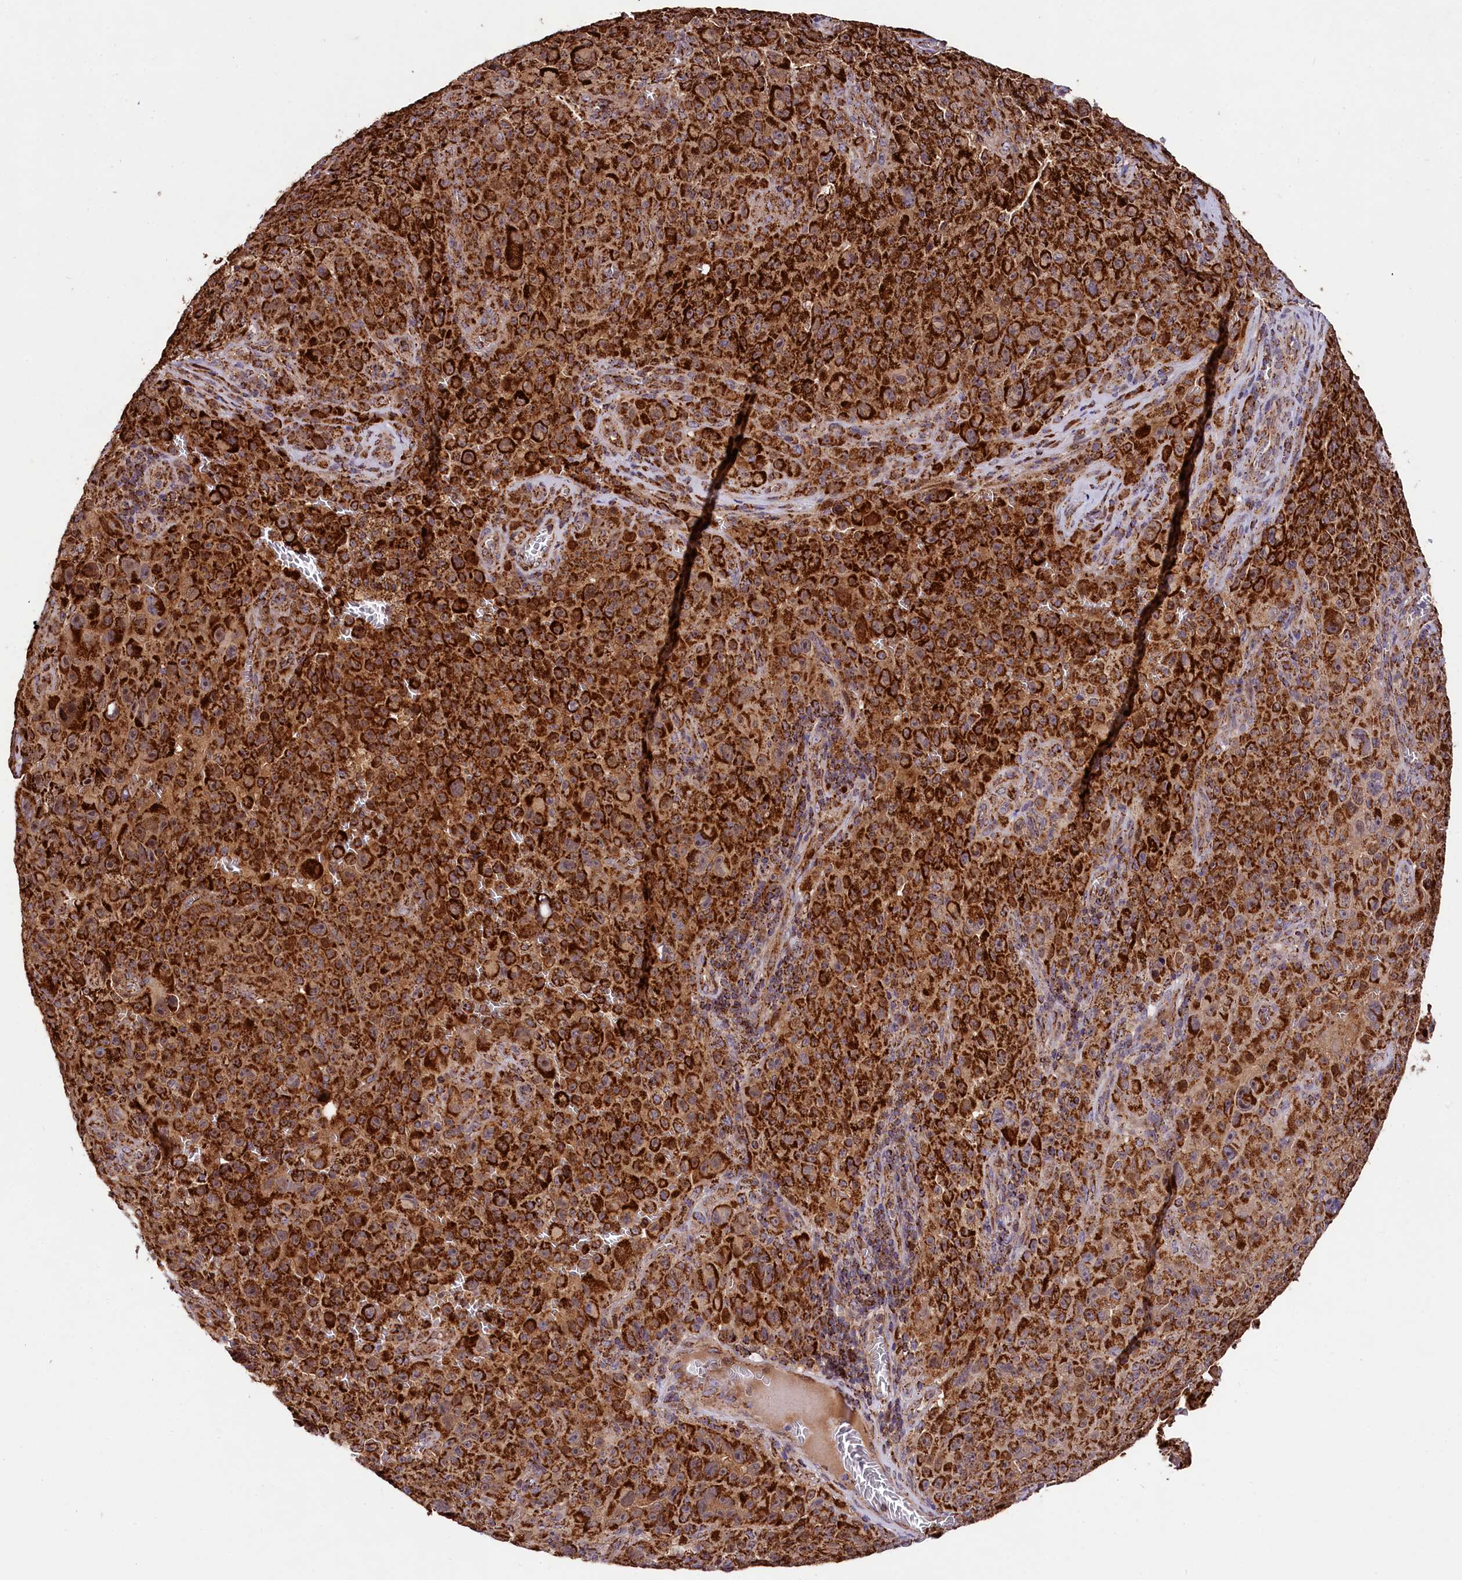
{"staining": {"intensity": "strong", "quantity": ">75%", "location": "cytoplasmic/membranous"}, "tissue": "melanoma", "cell_type": "Tumor cells", "image_type": "cancer", "snomed": [{"axis": "morphology", "description": "Malignant melanoma, NOS"}, {"axis": "topography", "description": "Skin"}], "caption": "Strong cytoplasmic/membranous protein positivity is present in approximately >75% of tumor cells in malignant melanoma. The staining was performed using DAB, with brown indicating positive protein expression. Nuclei are stained blue with hematoxylin.", "gene": "CLYBL", "patient": {"sex": "female", "age": 82}}